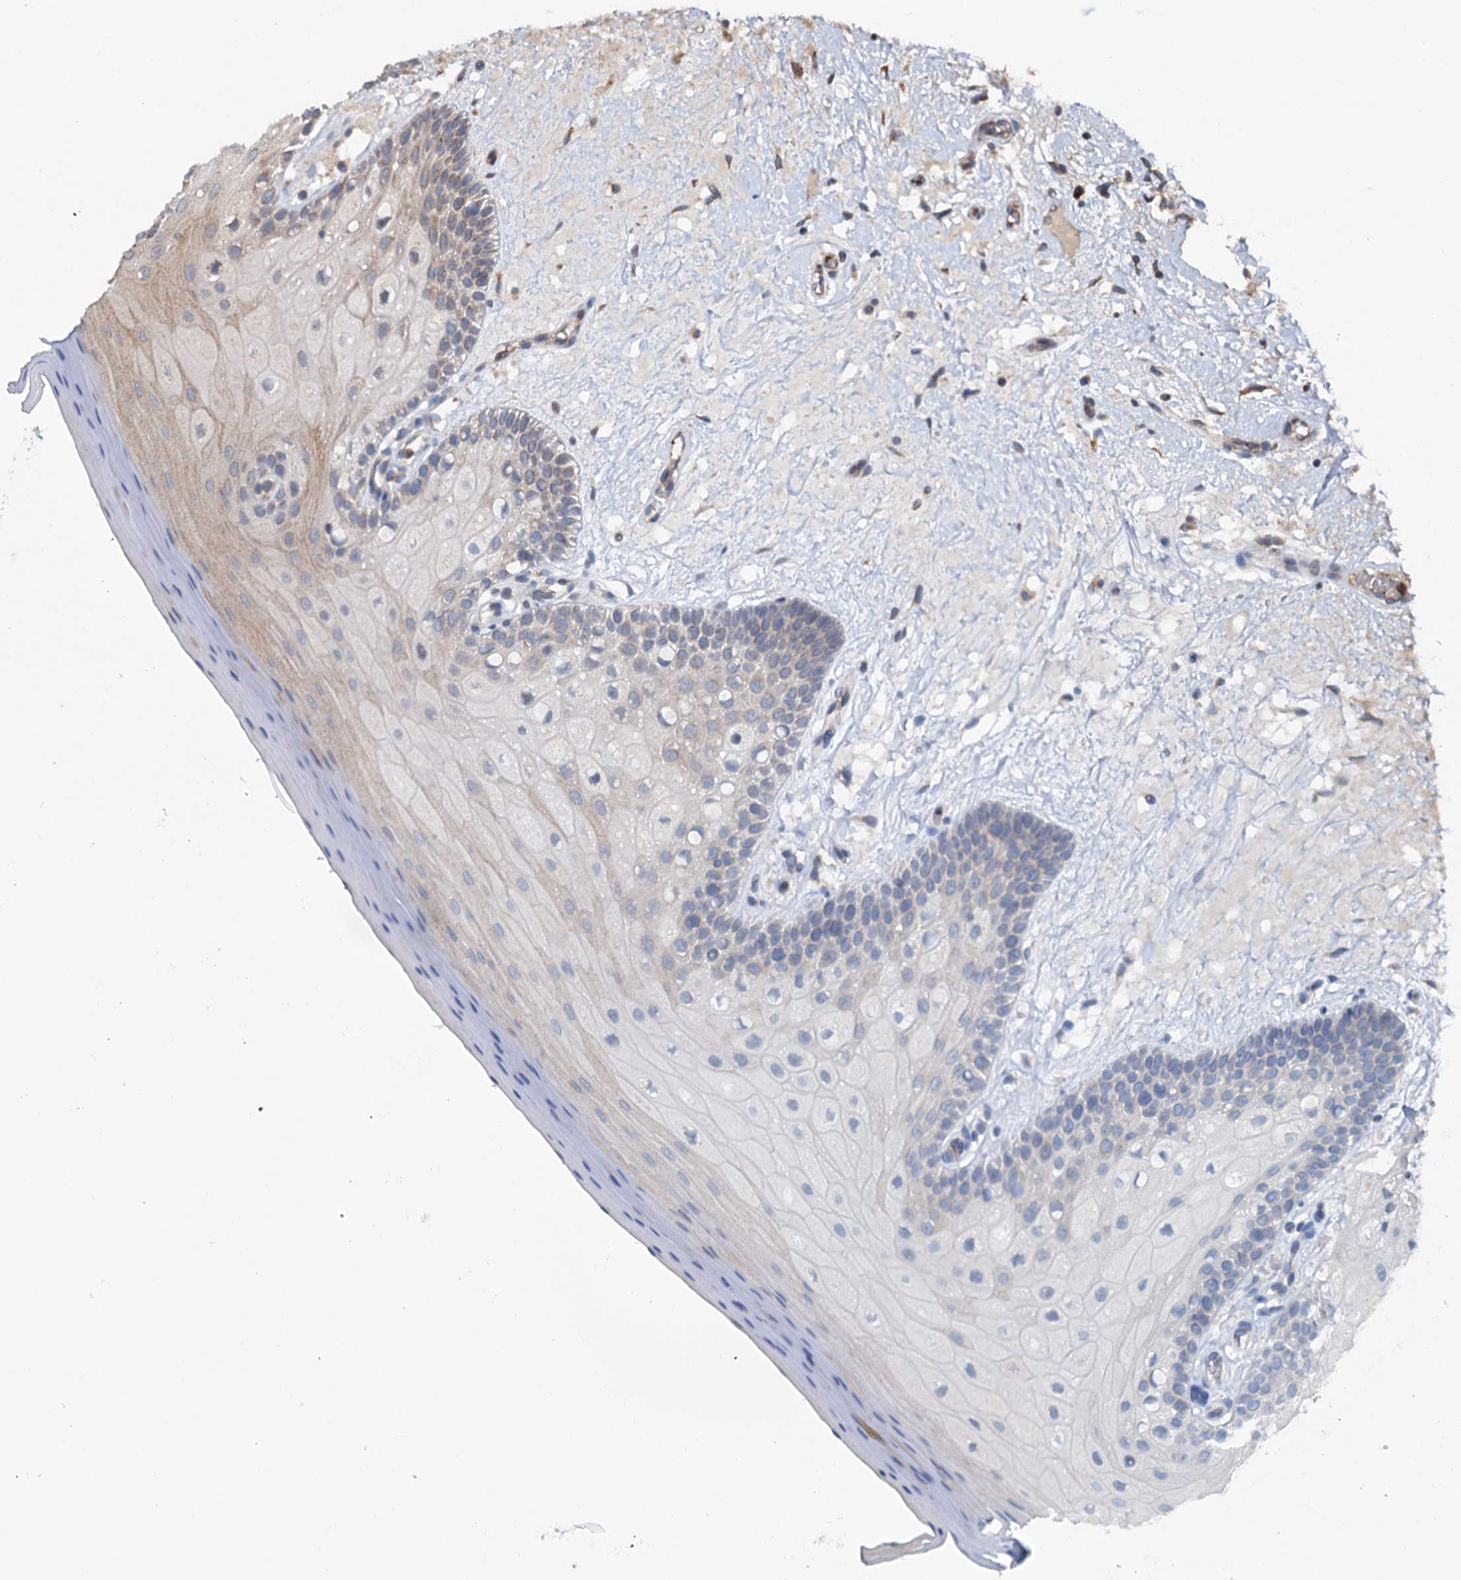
{"staining": {"intensity": "moderate", "quantity": "<25%", "location": "cytoplasmic/membranous"}, "tissue": "oral mucosa", "cell_type": "Squamous epithelial cells", "image_type": "normal", "snomed": [{"axis": "morphology", "description": "Normal tissue, NOS"}, {"axis": "topography", "description": "Oral tissue"}, {"axis": "topography", "description": "Tounge, NOS"}], "caption": "High-power microscopy captured an immunohistochemistry histopathology image of unremarkable oral mucosa, revealing moderate cytoplasmic/membranous positivity in about <25% of squamous epithelial cells. (DAB = brown stain, brightfield microscopy at high magnification).", "gene": "N4BP2L2", "patient": {"sex": "male", "age": 47}}